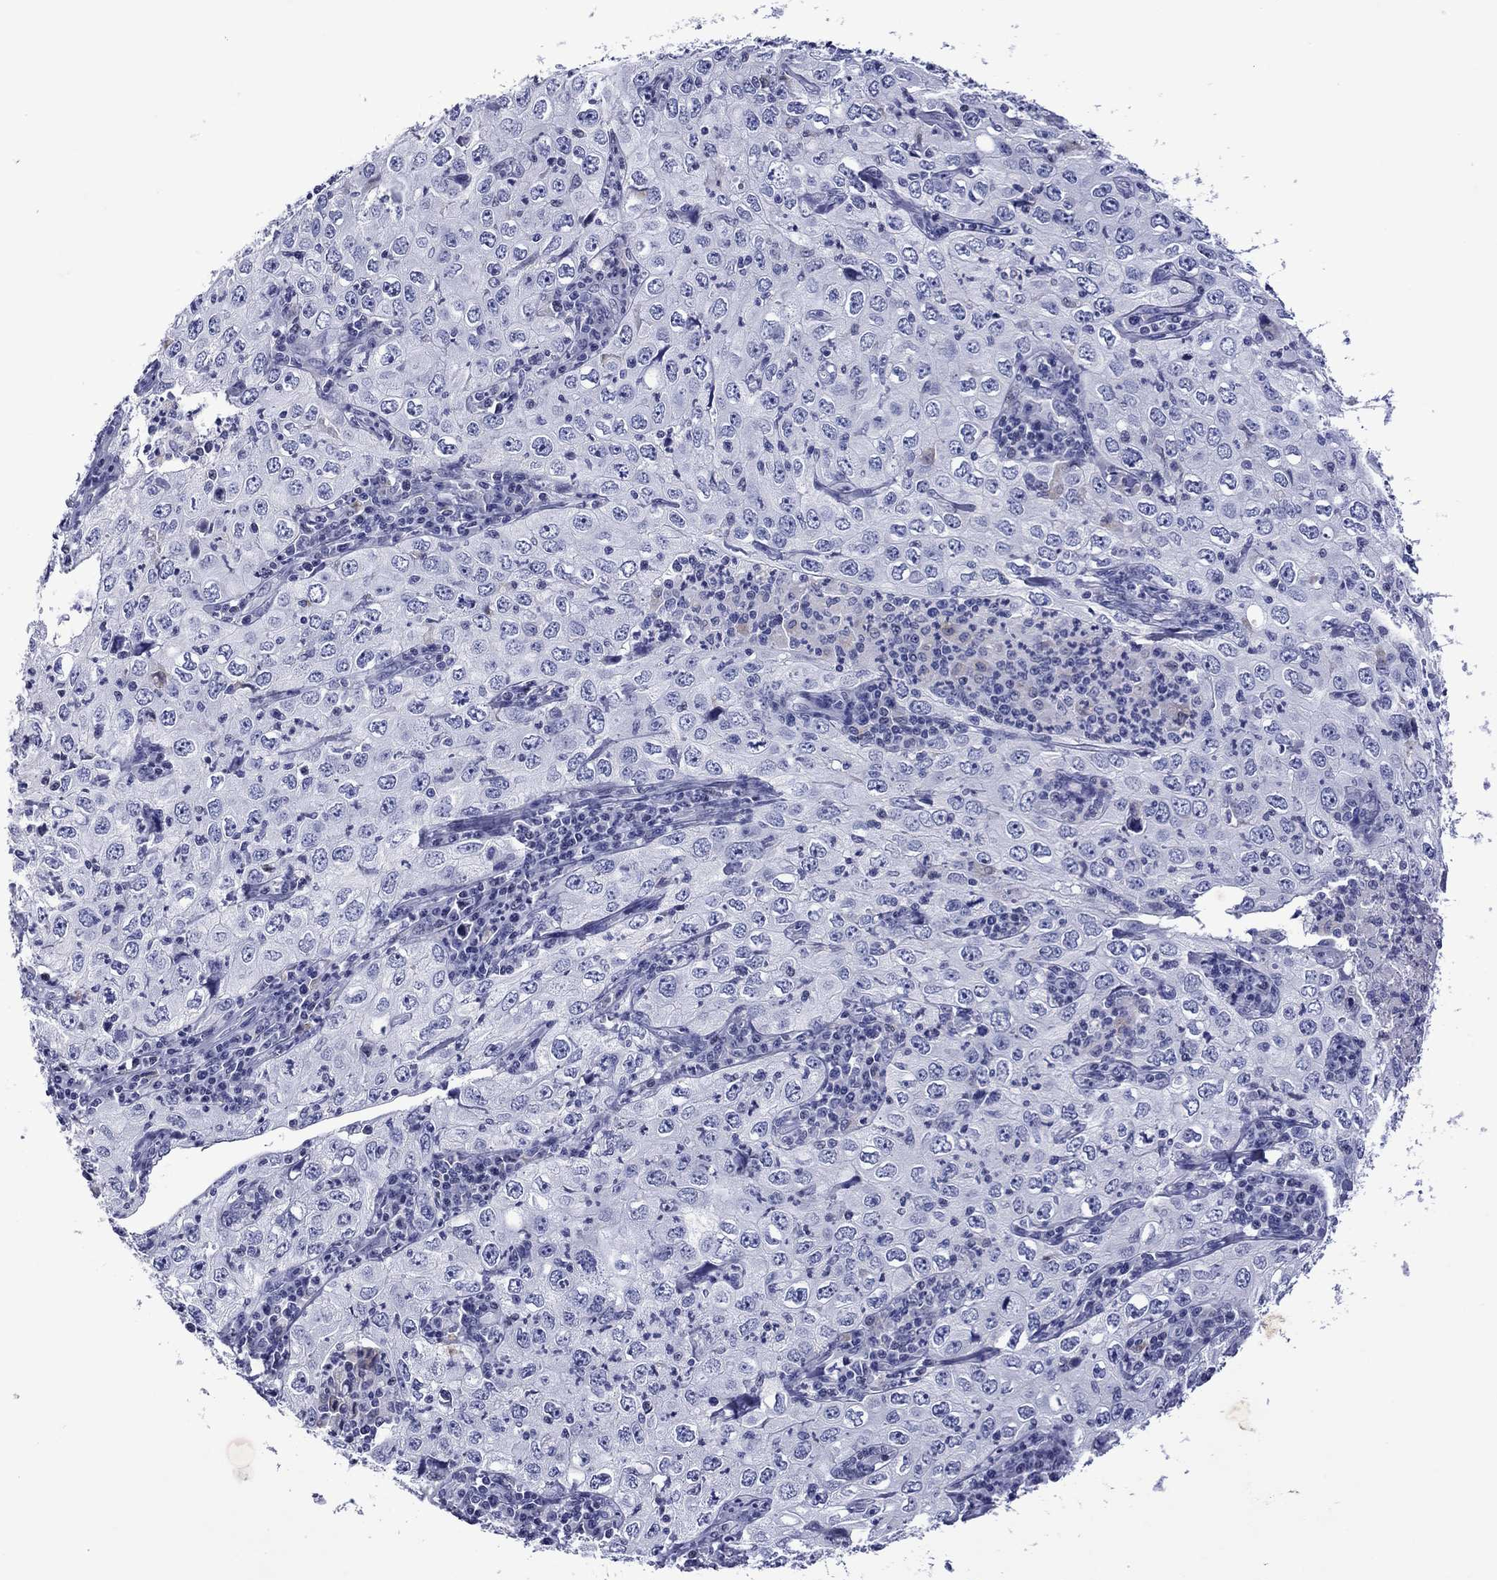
{"staining": {"intensity": "negative", "quantity": "none", "location": "none"}, "tissue": "cervical cancer", "cell_type": "Tumor cells", "image_type": "cancer", "snomed": [{"axis": "morphology", "description": "Squamous cell carcinoma, NOS"}, {"axis": "topography", "description": "Cervix"}], "caption": "DAB (3,3'-diaminobenzidine) immunohistochemical staining of cervical cancer demonstrates no significant expression in tumor cells.", "gene": "PIWIL1", "patient": {"sex": "female", "age": 24}}